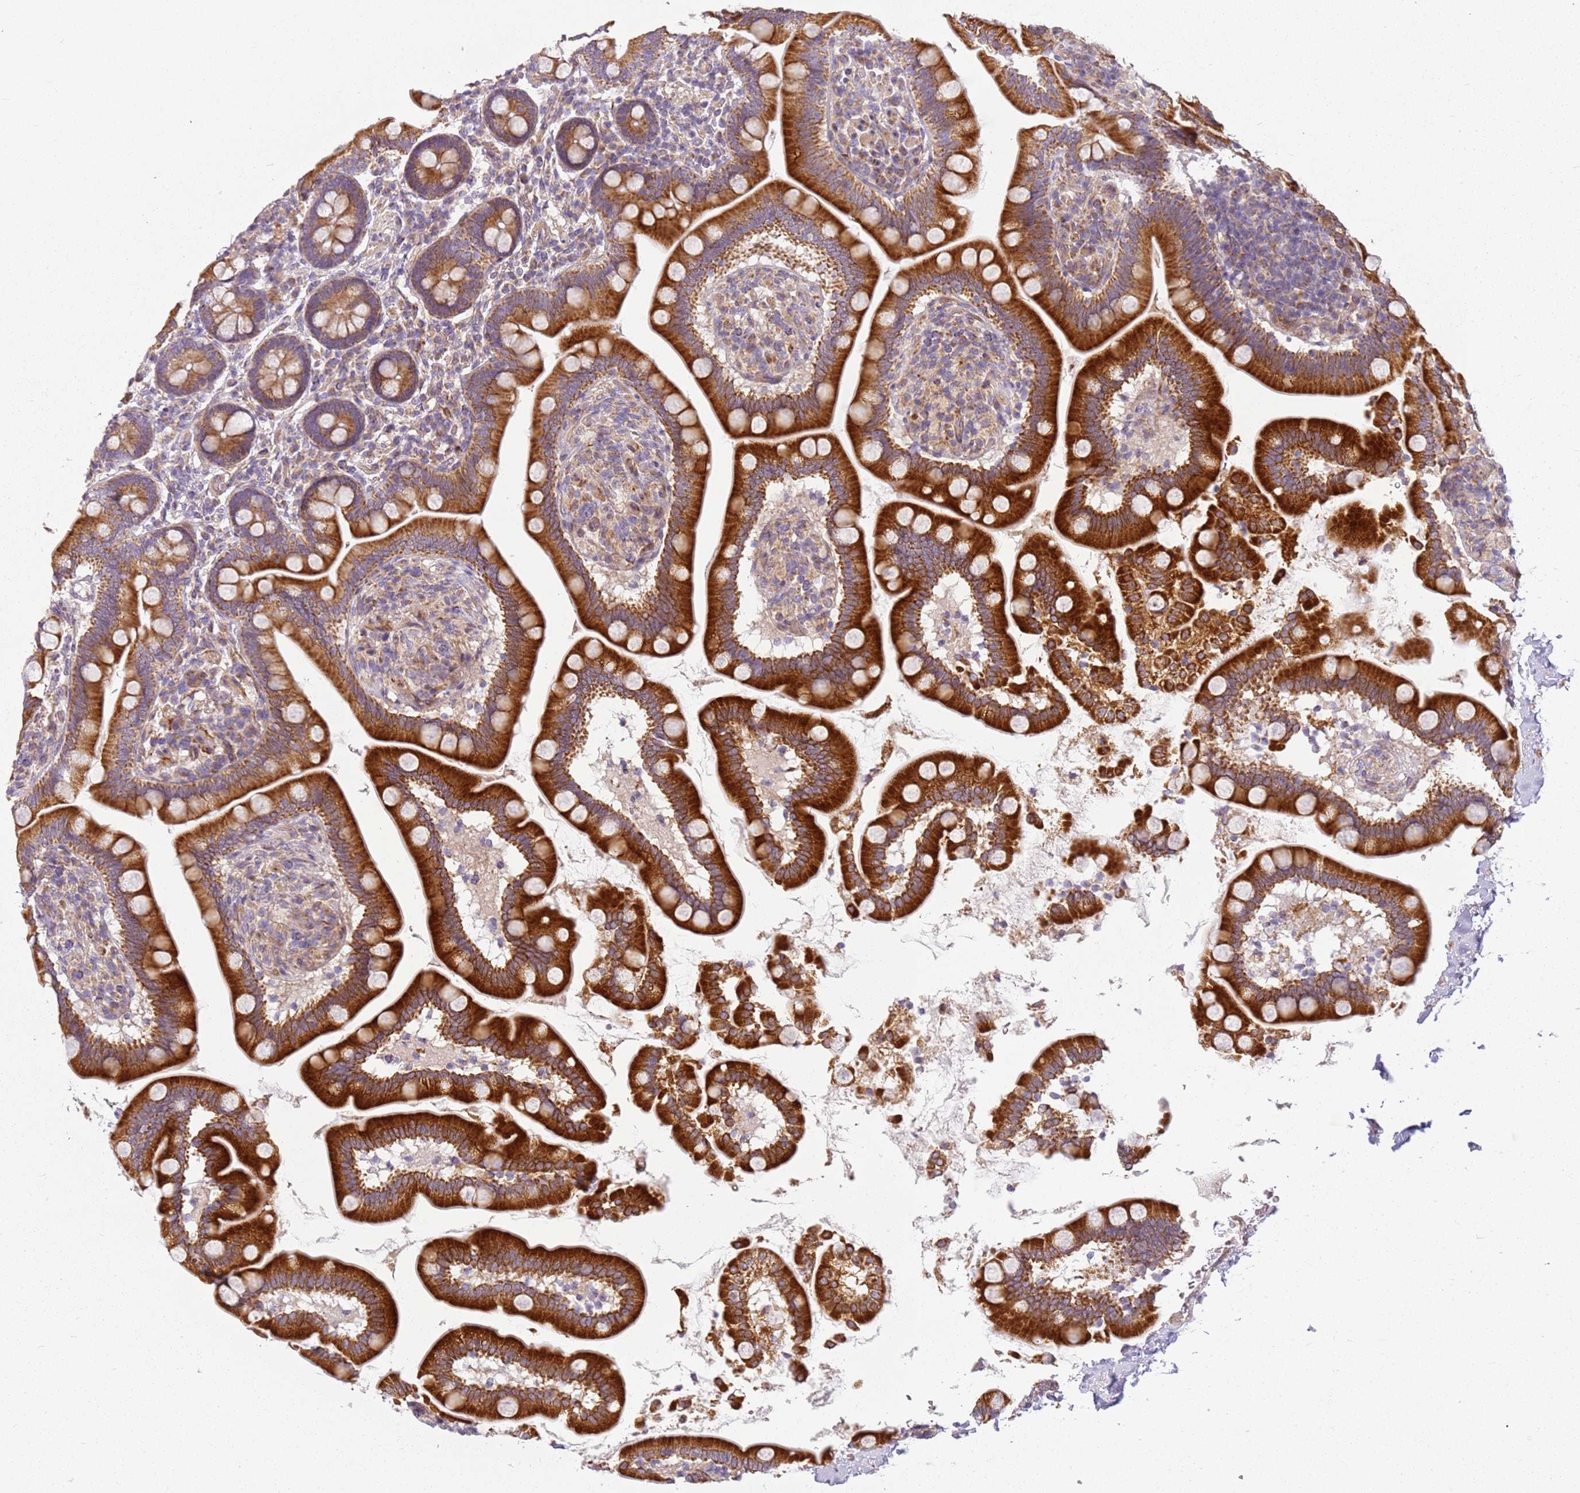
{"staining": {"intensity": "strong", "quantity": ">75%", "location": "cytoplasmic/membranous"}, "tissue": "small intestine", "cell_type": "Glandular cells", "image_type": "normal", "snomed": [{"axis": "morphology", "description": "Normal tissue, NOS"}, {"axis": "topography", "description": "Small intestine"}], "caption": "Protein staining of normal small intestine displays strong cytoplasmic/membranous staining in about >75% of glandular cells.", "gene": "TMEM200C", "patient": {"sex": "female", "age": 64}}